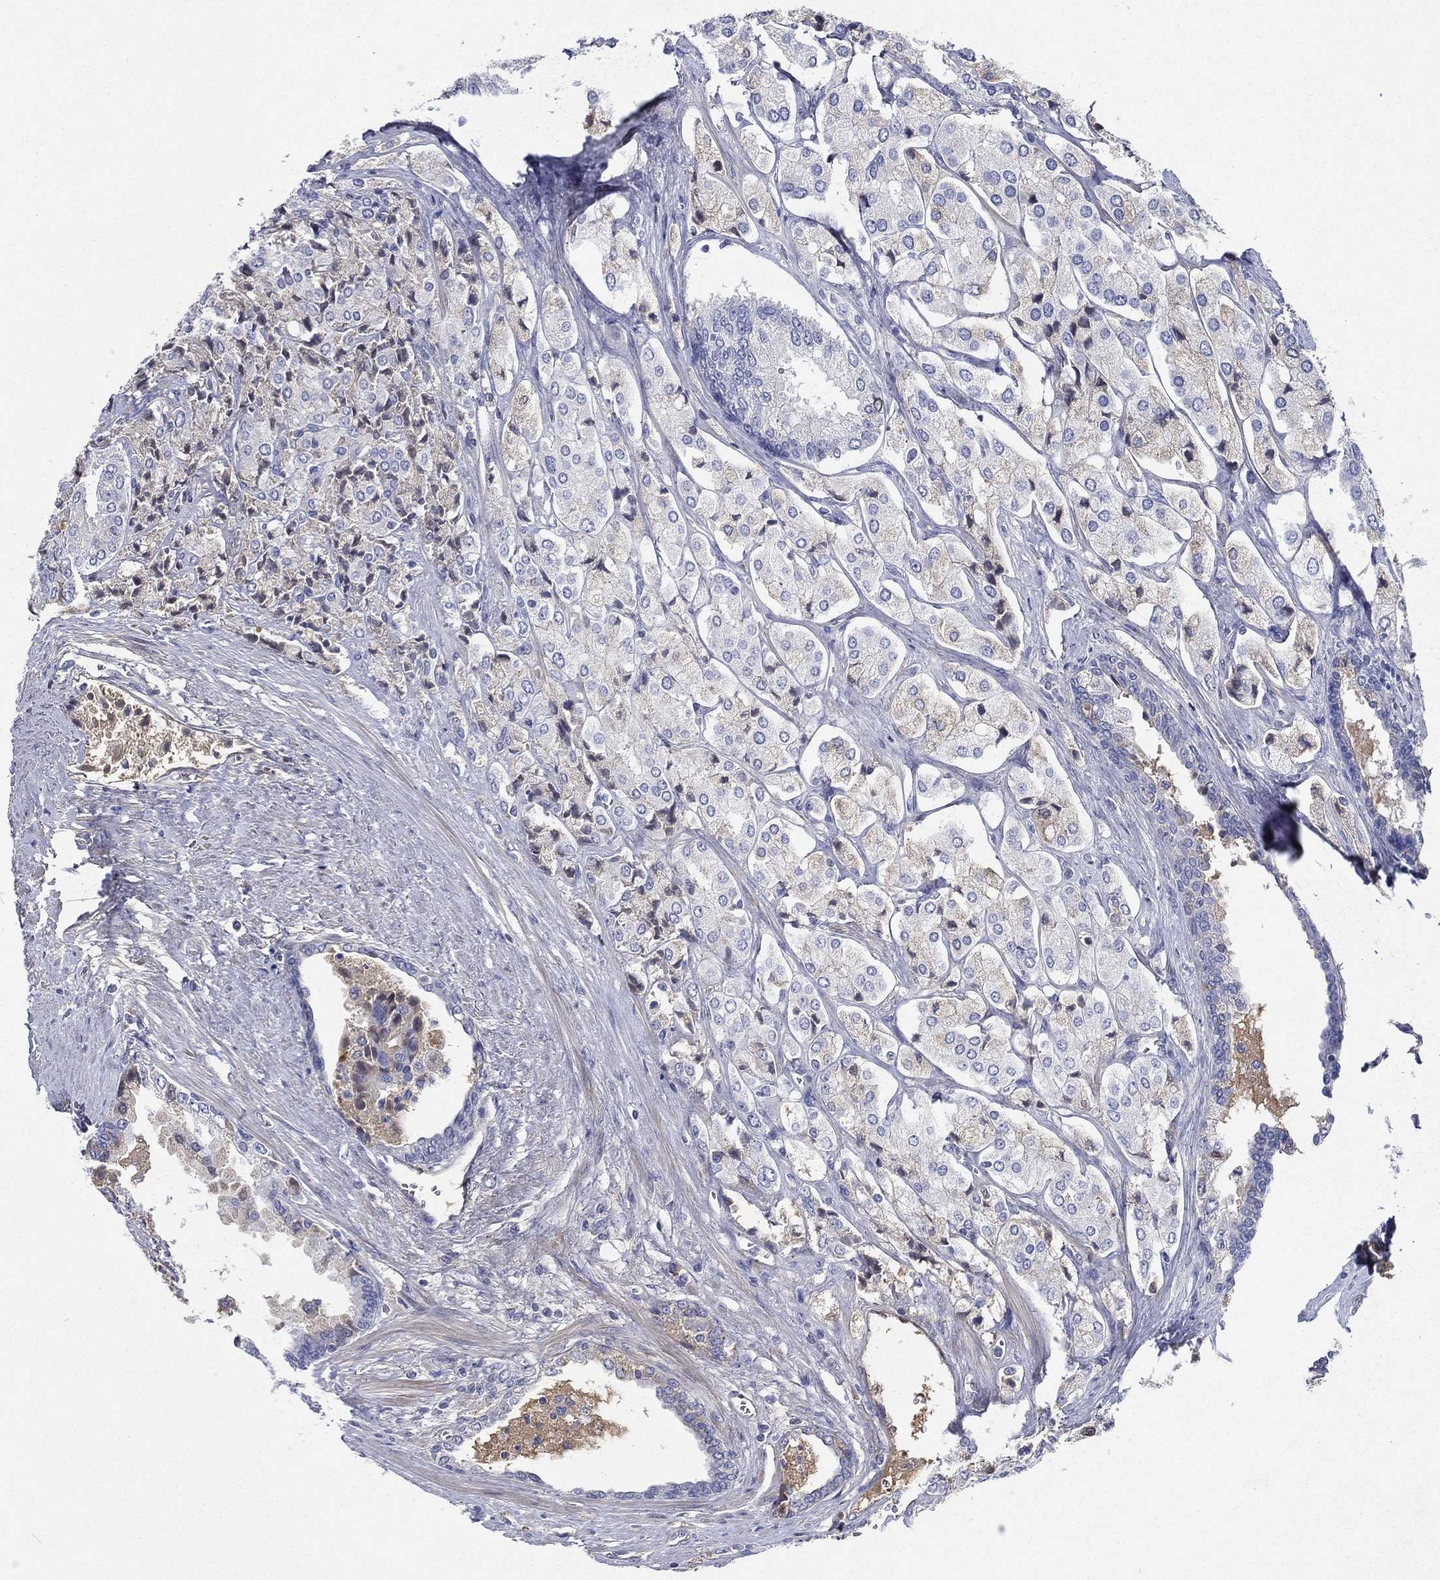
{"staining": {"intensity": "negative", "quantity": "none", "location": "none"}, "tissue": "prostate cancer", "cell_type": "Tumor cells", "image_type": "cancer", "snomed": [{"axis": "morphology", "description": "Adenocarcinoma, NOS"}, {"axis": "topography", "description": "Prostate and seminal vesicle, NOS"}, {"axis": "topography", "description": "Prostate"}], "caption": "Human prostate adenocarcinoma stained for a protein using immunohistochemistry (IHC) shows no positivity in tumor cells.", "gene": "TMPRSS11D", "patient": {"sex": "male", "age": 67}}